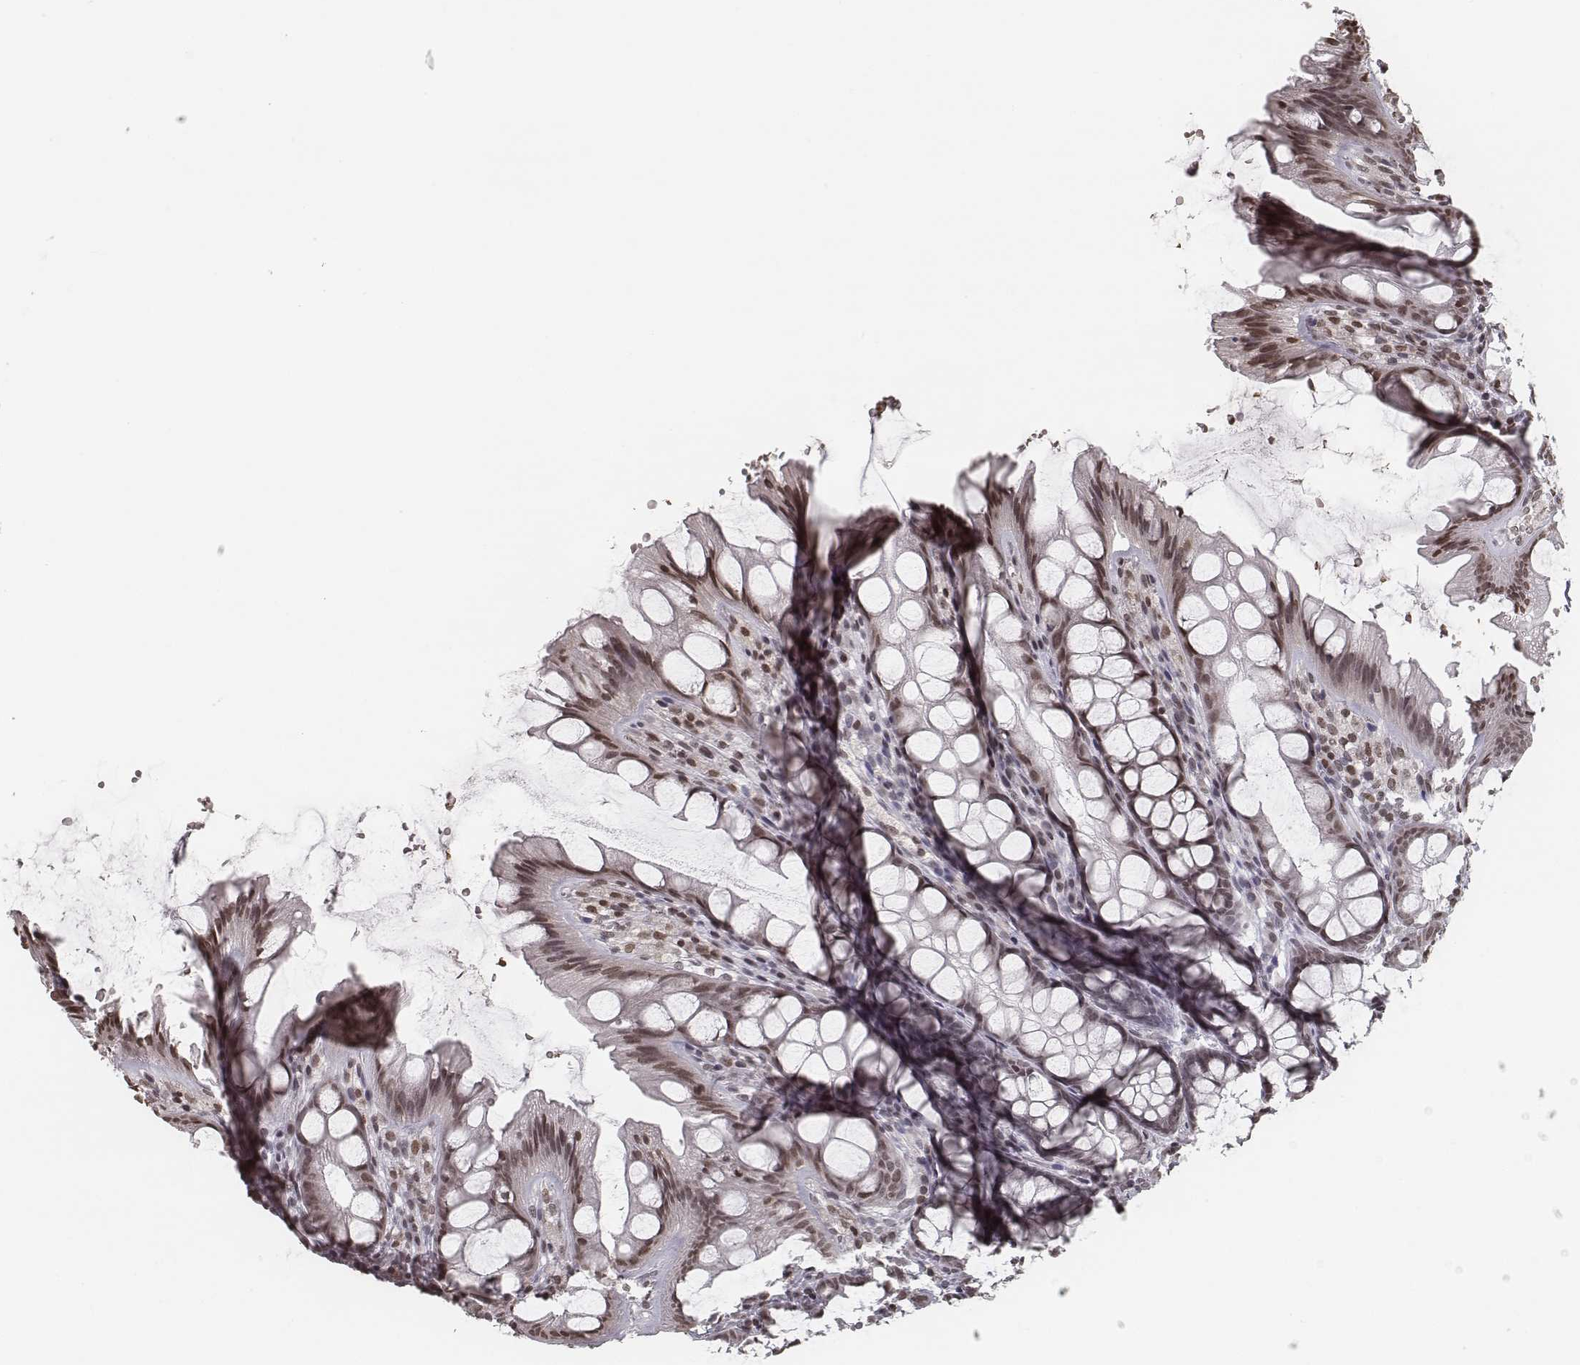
{"staining": {"intensity": "weak", "quantity": ">75%", "location": "nuclear"}, "tissue": "colon", "cell_type": "Endothelial cells", "image_type": "normal", "snomed": [{"axis": "morphology", "description": "Normal tissue, NOS"}, {"axis": "topography", "description": "Colon"}], "caption": "The image demonstrates immunohistochemical staining of unremarkable colon. There is weak nuclear positivity is identified in approximately >75% of endothelial cells. Using DAB (brown) and hematoxylin (blue) stains, captured at high magnification using brightfield microscopy.", "gene": "HMGA2", "patient": {"sex": "male", "age": 47}}